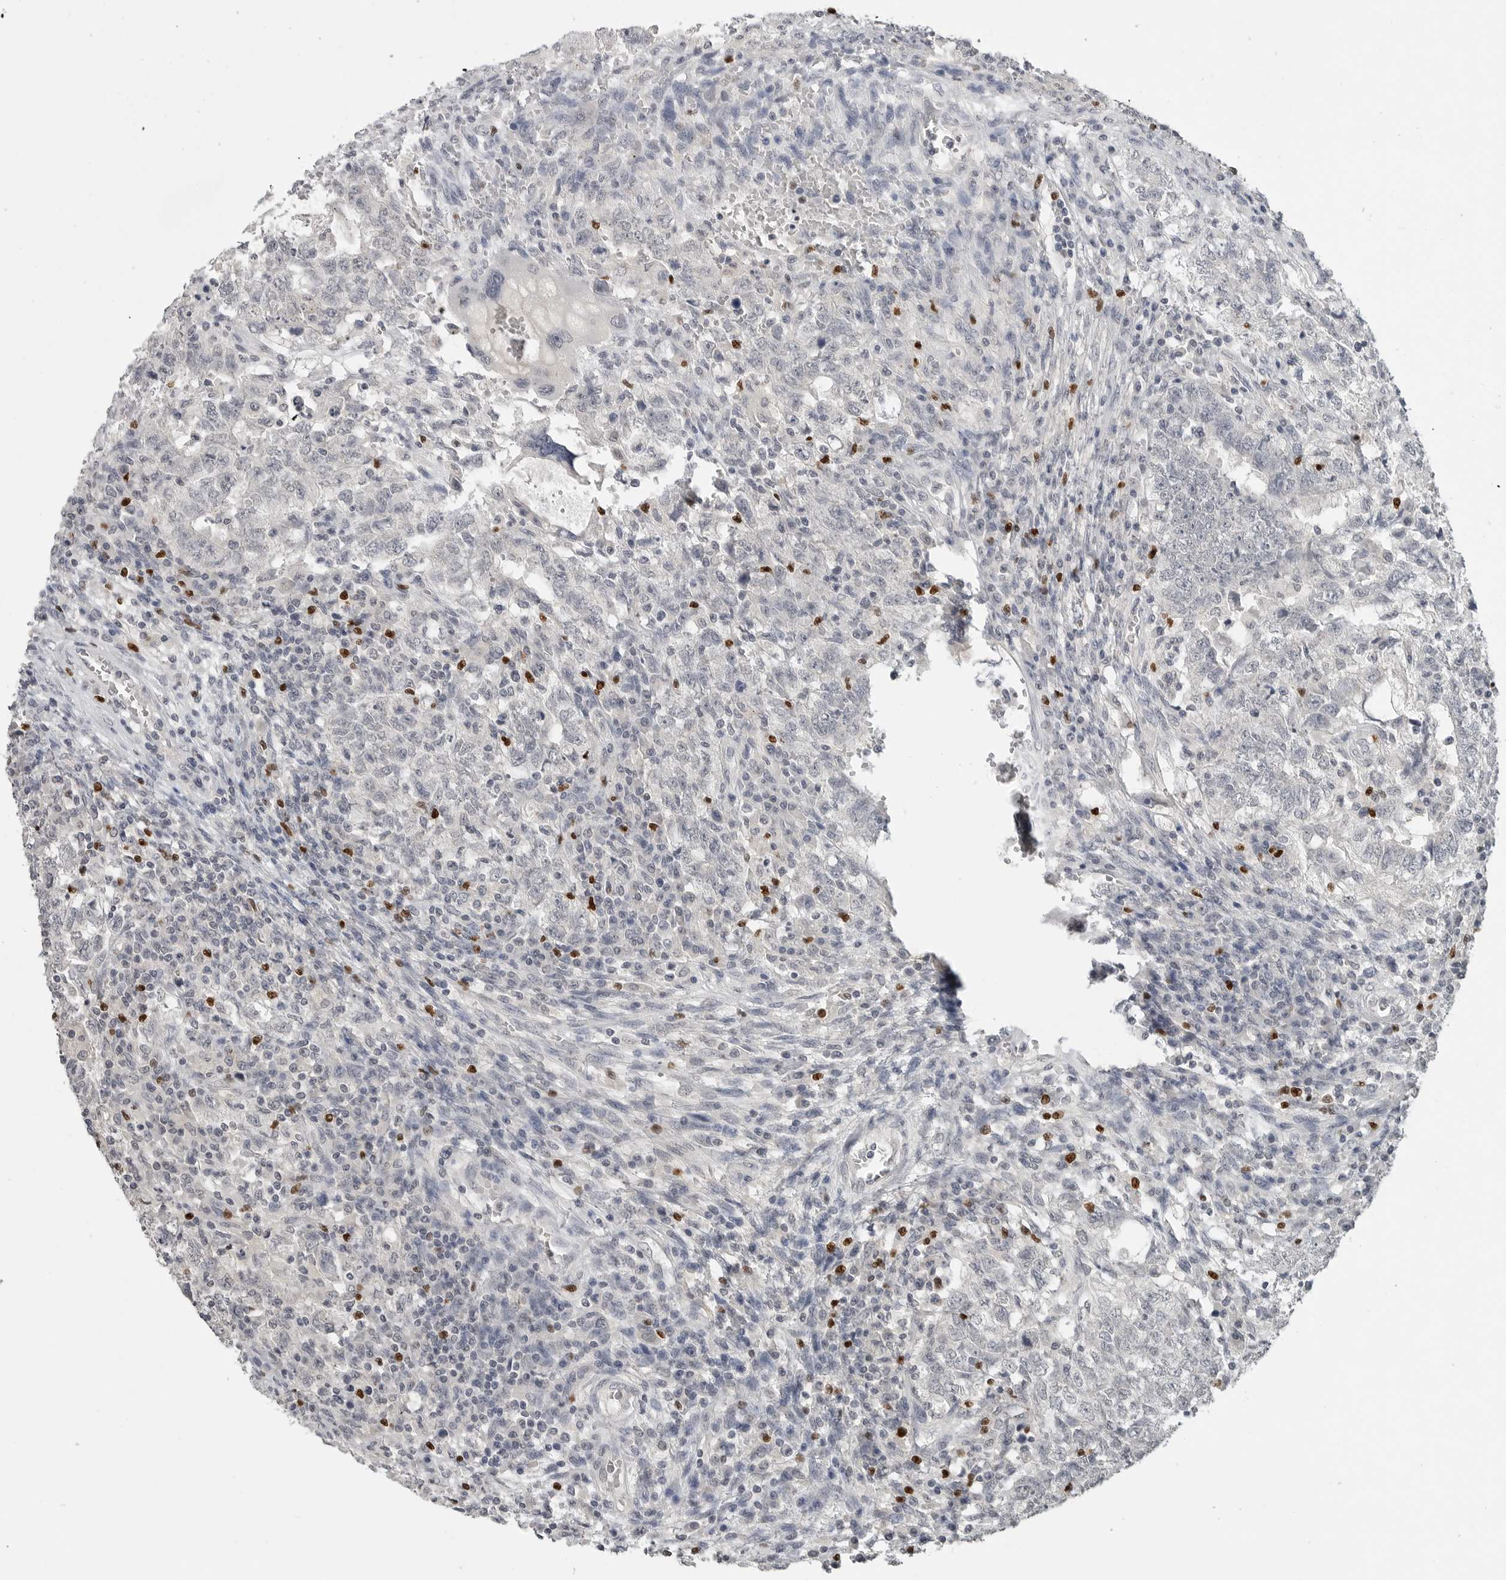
{"staining": {"intensity": "negative", "quantity": "none", "location": "none"}, "tissue": "testis cancer", "cell_type": "Tumor cells", "image_type": "cancer", "snomed": [{"axis": "morphology", "description": "Carcinoma, Embryonal, NOS"}, {"axis": "topography", "description": "Testis"}], "caption": "Testis cancer stained for a protein using immunohistochemistry demonstrates no staining tumor cells.", "gene": "FOXP3", "patient": {"sex": "male", "age": 26}}